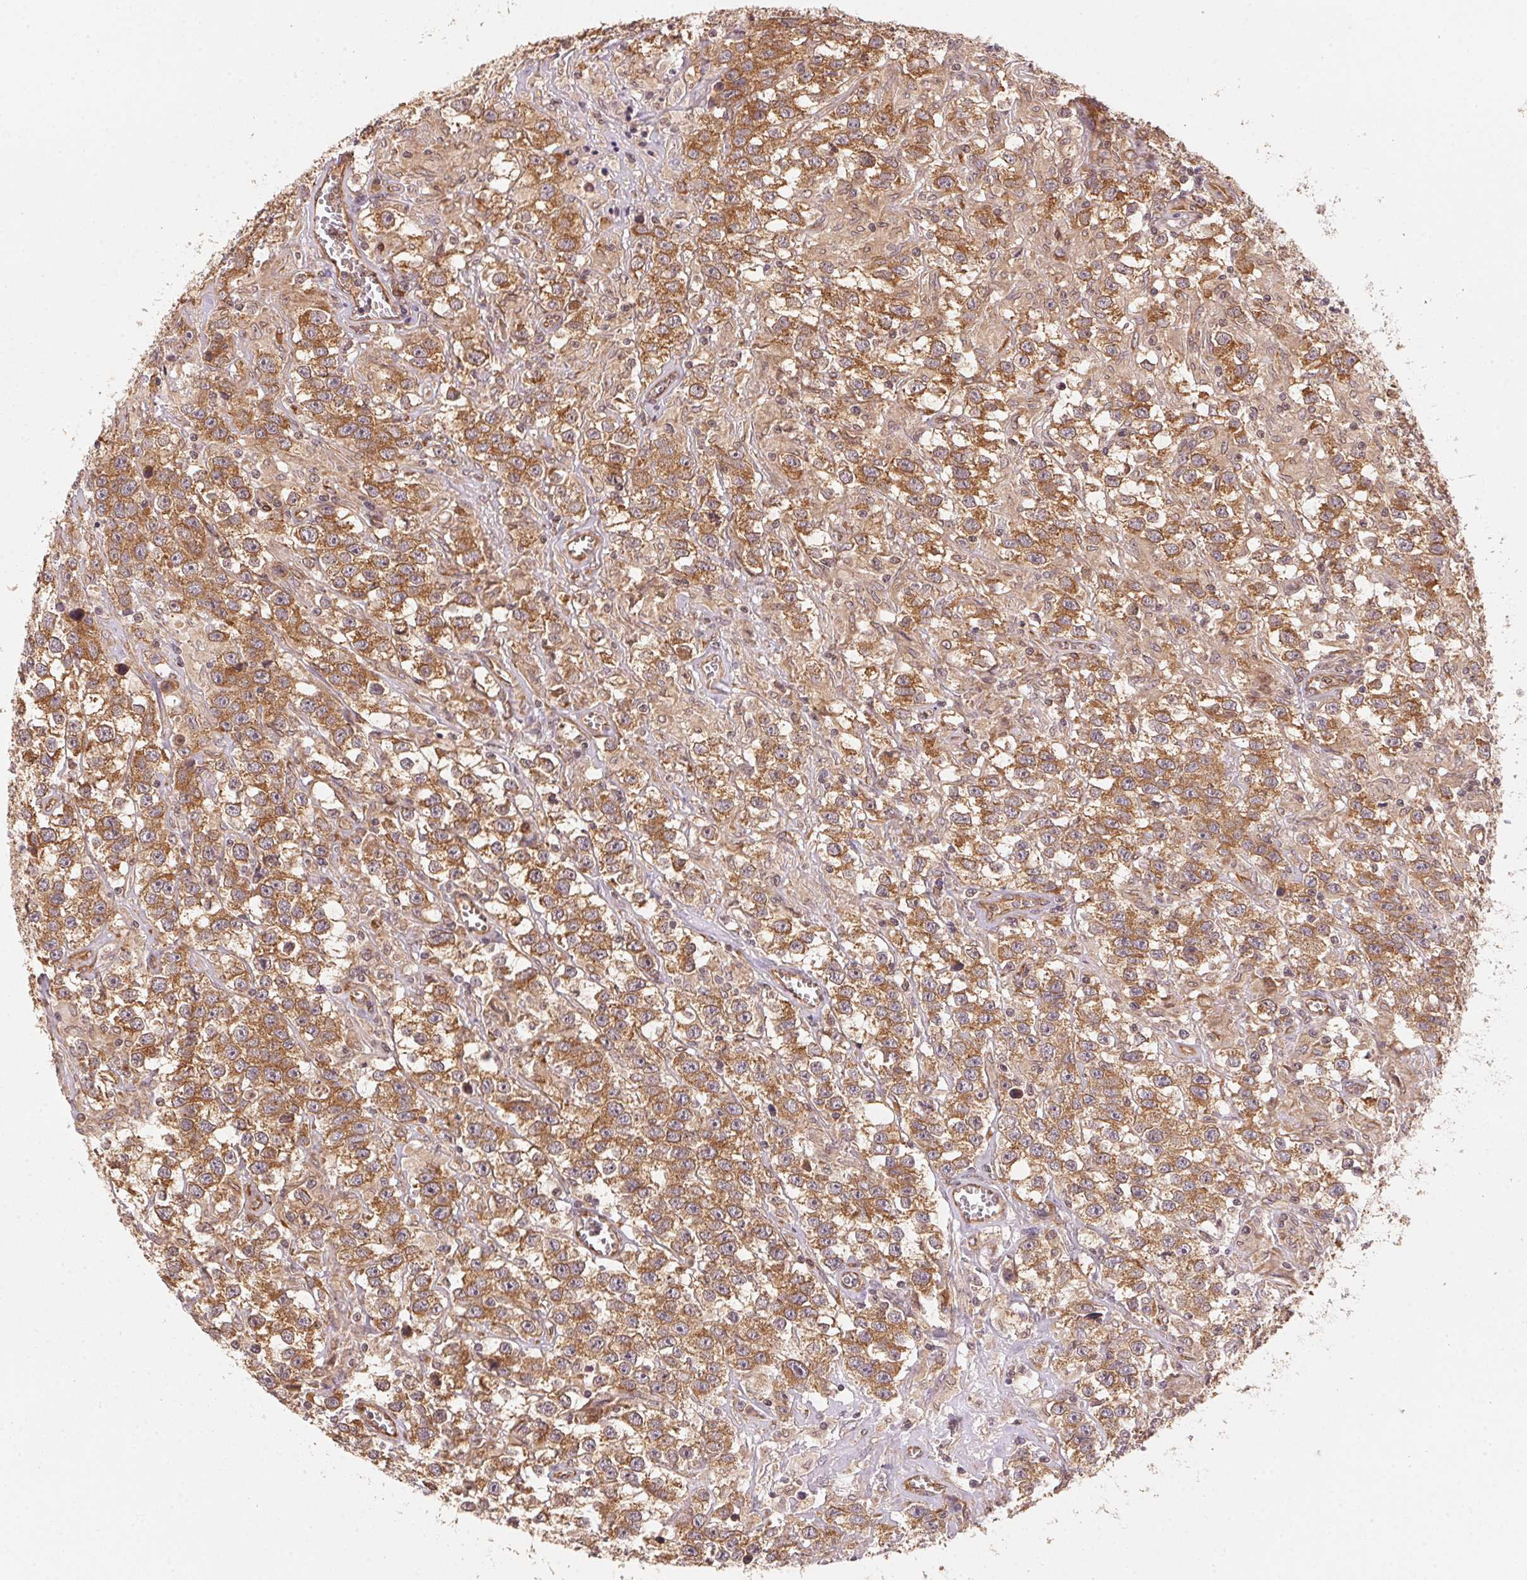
{"staining": {"intensity": "moderate", "quantity": ">75%", "location": "cytoplasmic/membranous"}, "tissue": "testis cancer", "cell_type": "Tumor cells", "image_type": "cancer", "snomed": [{"axis": "morphology", "description": "Seminoma, NOS"}, {"axis": "topography", "description": "Testis"}], "caption": "The photomicrograph displays immunohistochemical staining of seminoma (testis). There is moderate cytoplasmic/membranous staining is seen in approximately >75% of tumor cells.", "gene": "STRN4", "patient": {"sex": "male", "age": 43}}